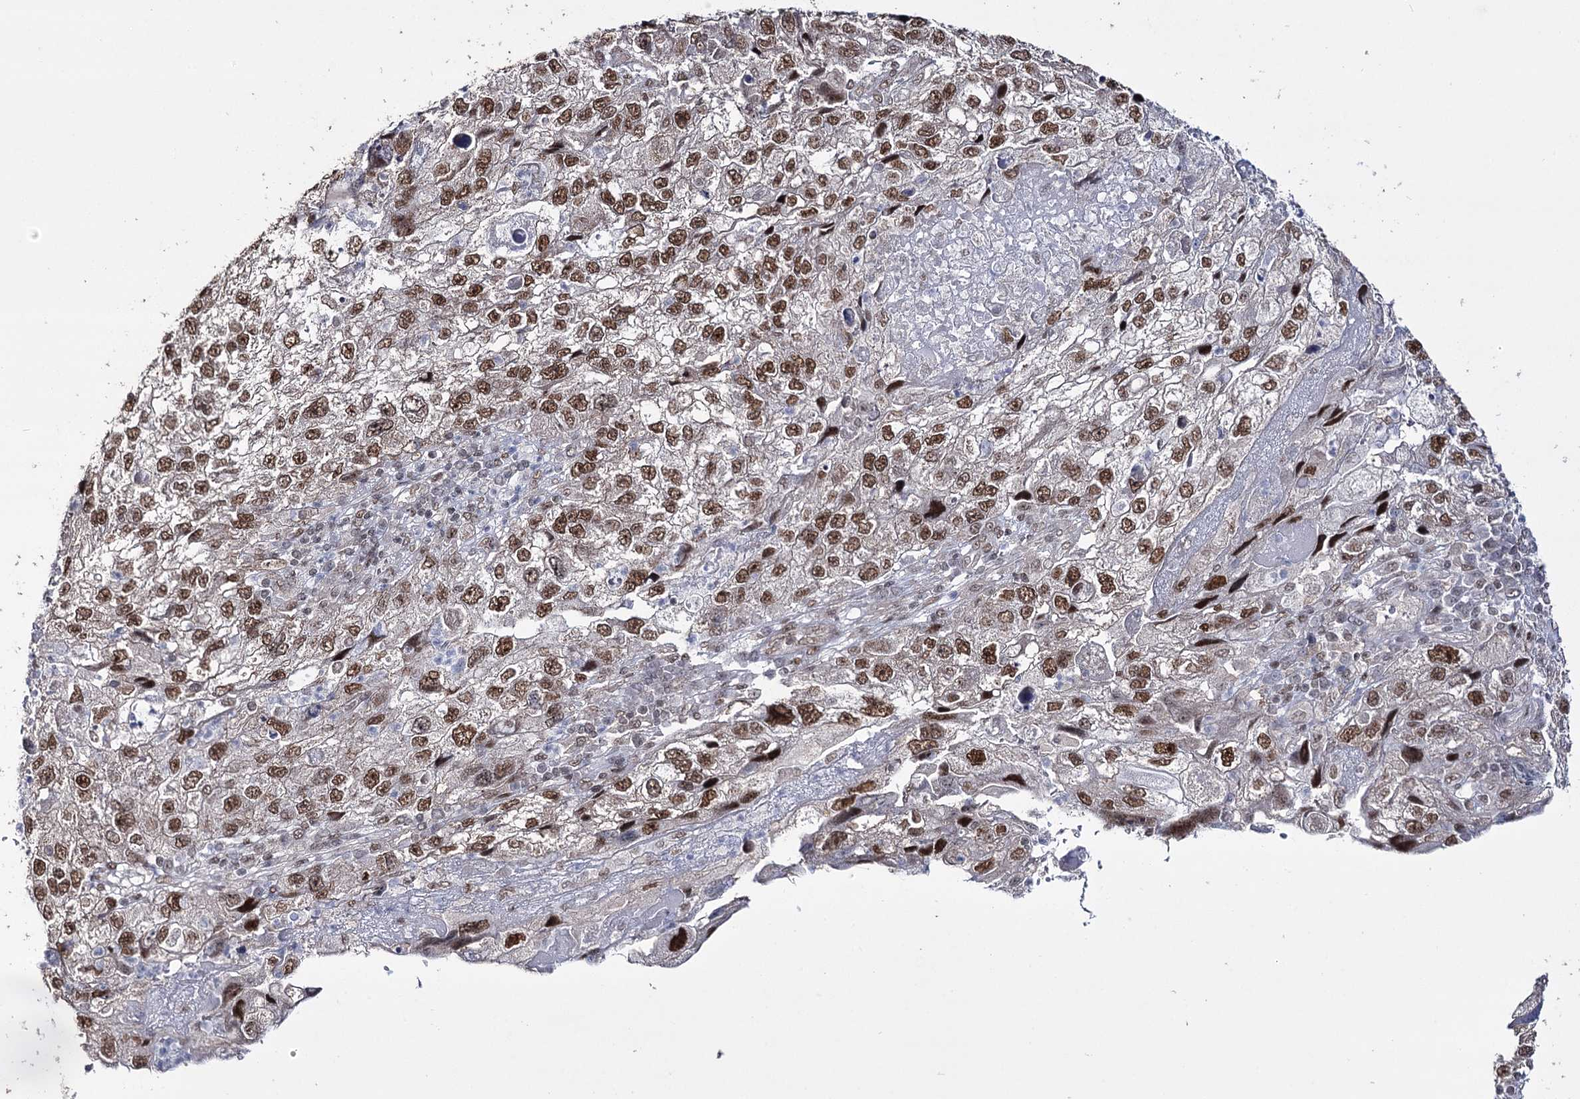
{"staining": {"intensity": "moderate", "quantity": ">75%", "location": "nuclear"}, "tissue": "endometrial cancer", "cell_type": "Tumor cells", "image_type": "cancer", "snomed": [{"axis": "morphology", "description": "Adenocarcinoma, NOS"}, {"axis": "topography", "description": "Endometrium"}], "caption": "Immunohistochemical staining of endometrial adenocarcinoma shows medium levels of moderate nuclear protein staining in approximately >75% of tumor cells.", "gene": "VGLL4", "patient": {"sex": "female", "age": 49}}